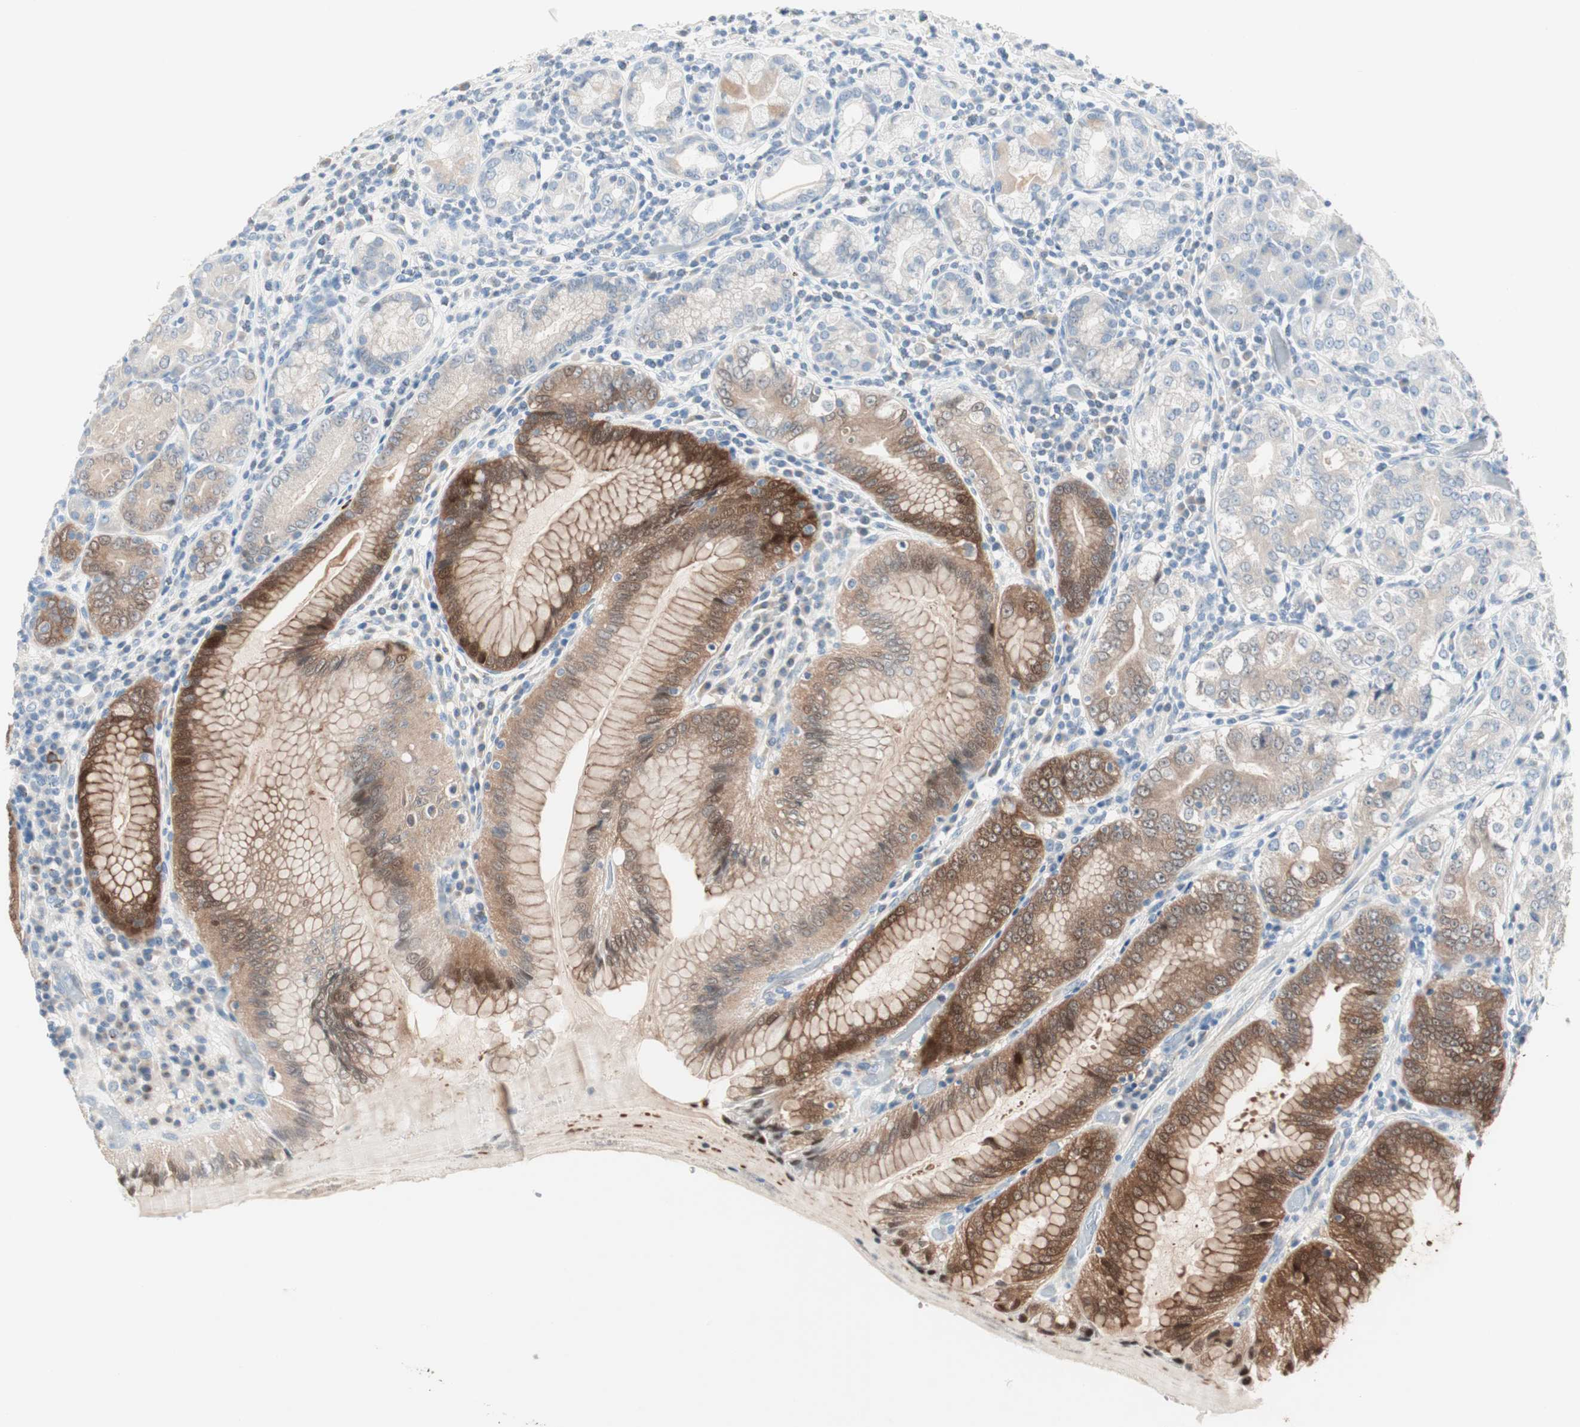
{"staining": {"intensity": "strong", "quantity": "25%-75%", "location": "cytoplasmic/membranous"}, "tissue": "stomach", "cell_type": "Glandular cells", "image_type": "normal", "snomed": [{"axis": "morphology", "description": "Normal tissue, NOS"}, {"axis": "topography", "description": "Stomach, lower"}], "caption": "High-magnification brightfield microscopy of benign stomach stained with DAB (brown) and counterstained with hematoxylin (blue). glandular cells exhibit strong cytoplasmic/membranous positivity is appreciated in approximately25%-75% of cells.", "gene": "SULT1C2", "patient": {"sex": "female", "age": 76}}